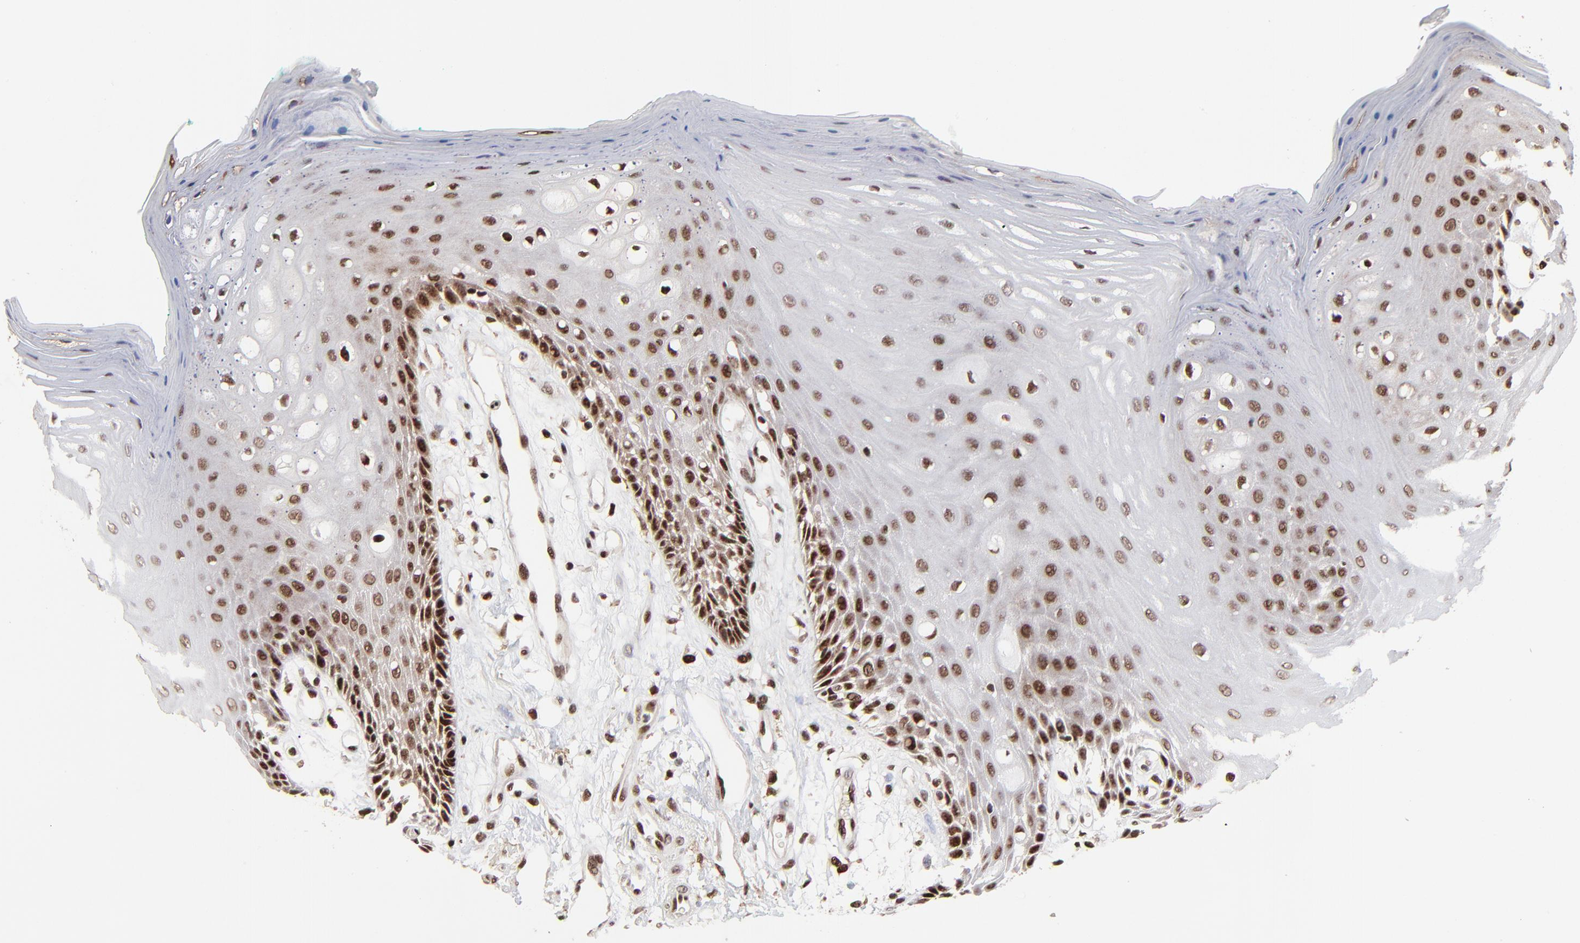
{"staining": {"intensity": "strong", "quantity": ">75%", "location": "nuclear"}, "tissue": "oral mucosa", "cell_type": "Squamous epithelial cells", "image_type": "normal", "snomed": [{"axis": "morphology", "description": "Normal tissue, NOS"}, {"axis": "morphology", "description": "Squamous cell carcinoma, NOS"}, {"axis": "topography", "description": "Skeletal muscle"}, {"axis": "topography", "description": "Oral tissue"}, {"axis": "topography", "description": "Head-Neck"}], "caption": "Approximately >75% of squamous epithelial cells in normal oral mucosa display strong nuclear protein expression as visualized by brown immunohistochemical staining.", "gene": "RBM22", "patient": {"sex": "female", "age": 84}}